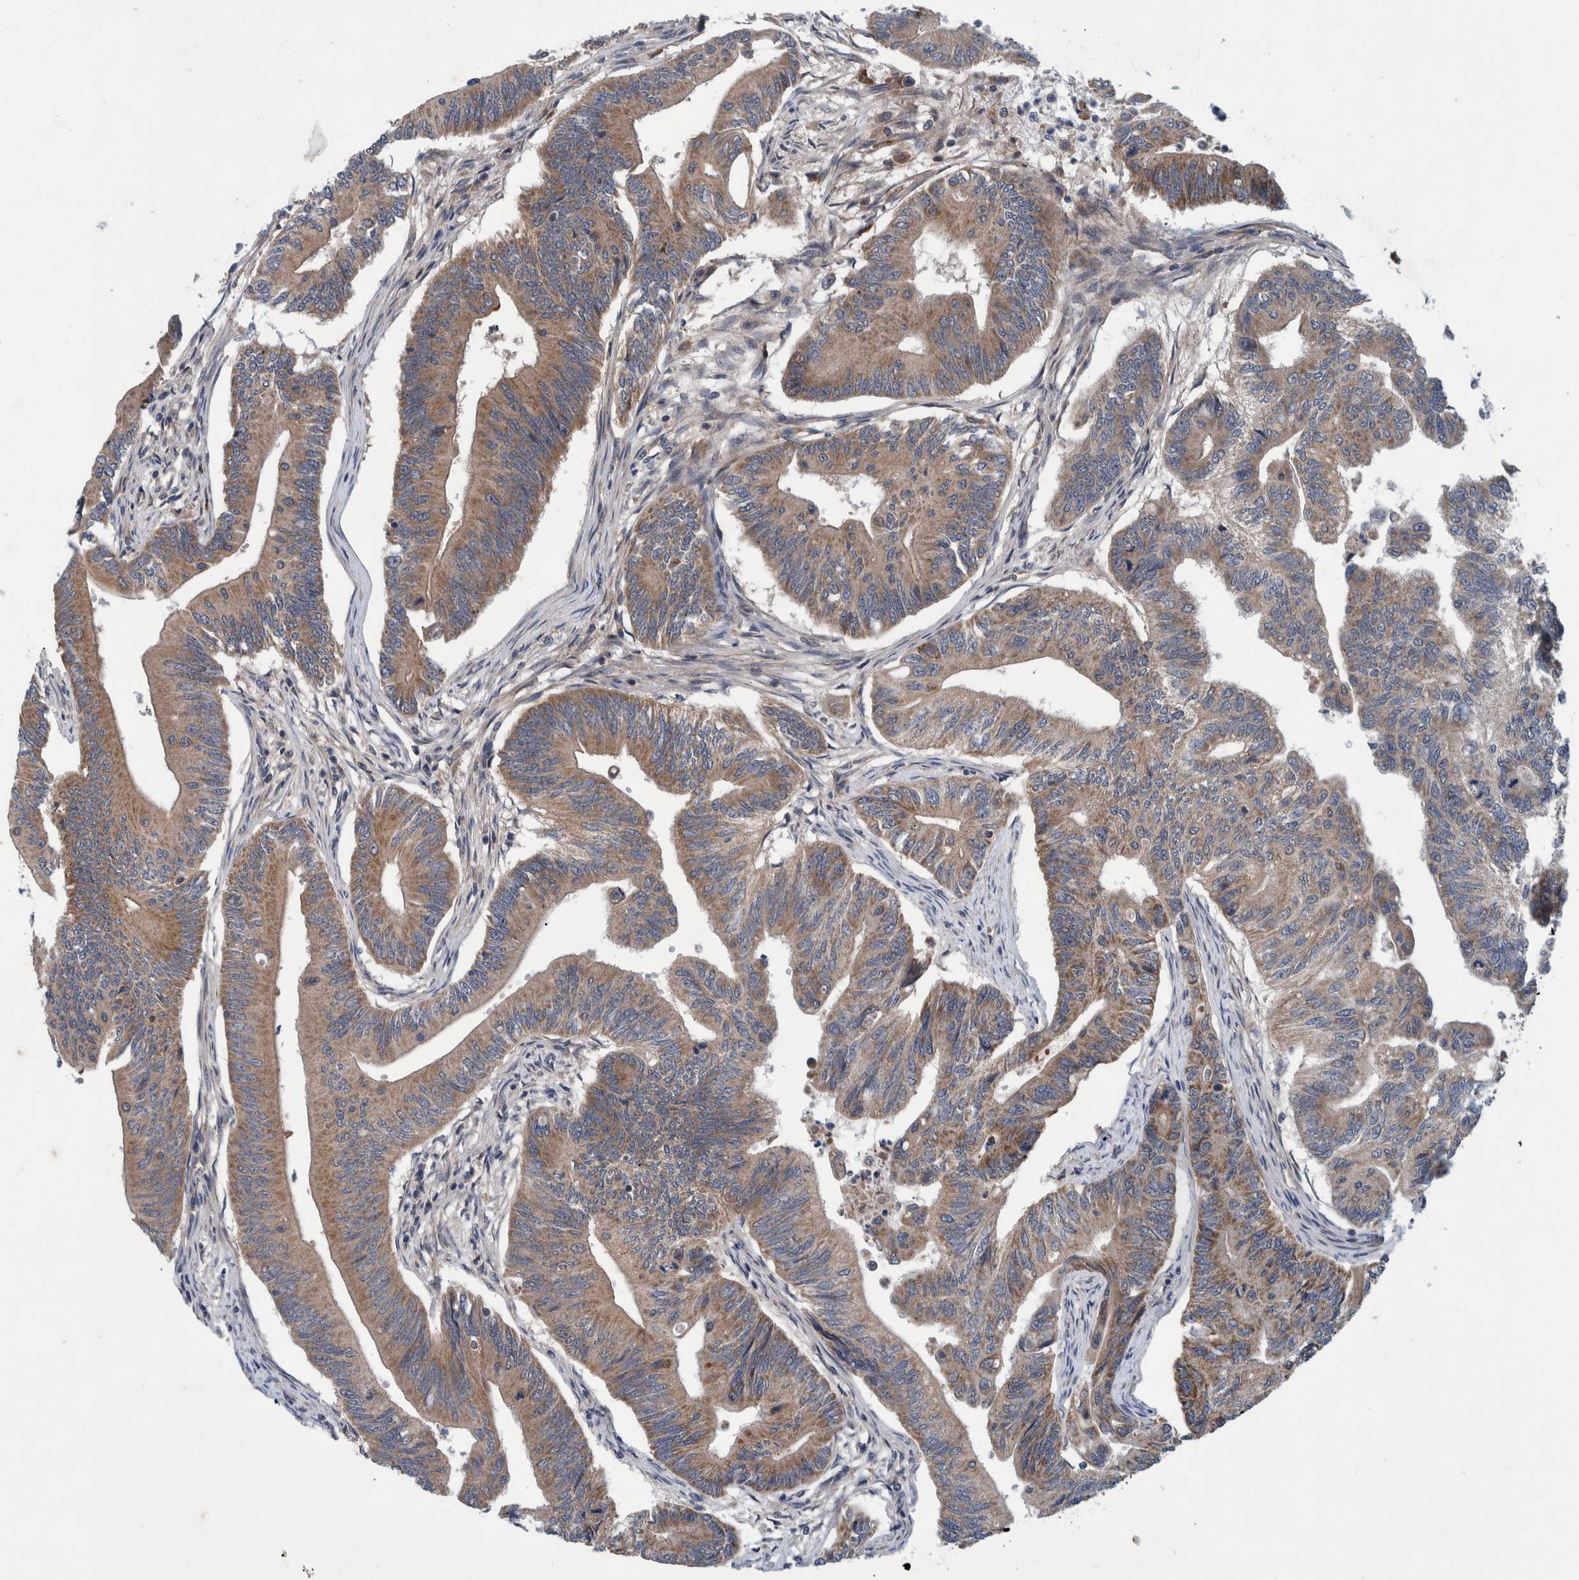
{"staining": {"intensity": "moderate", "quantity": ">75%", "location": "cytoplasmic/membranous"}, "tissue": "colorectal cancer", "cell_type": "Tumor cells", "image_type": "cancer", "snomed": [{"axis": "morphology", "description": "Adenoma, NOS"}, {"axis": "morphology", "description": "Adenocarcinoma, NOS"}, {"axis": "topography", "description": "Colon"}], "caption": "Colorectal adenocarcinoma stained with a protein marker demonstrates moderate staining in tumor cells.", "gene": "ITIH3", "patient": {"sex": "male", "age": 79}}